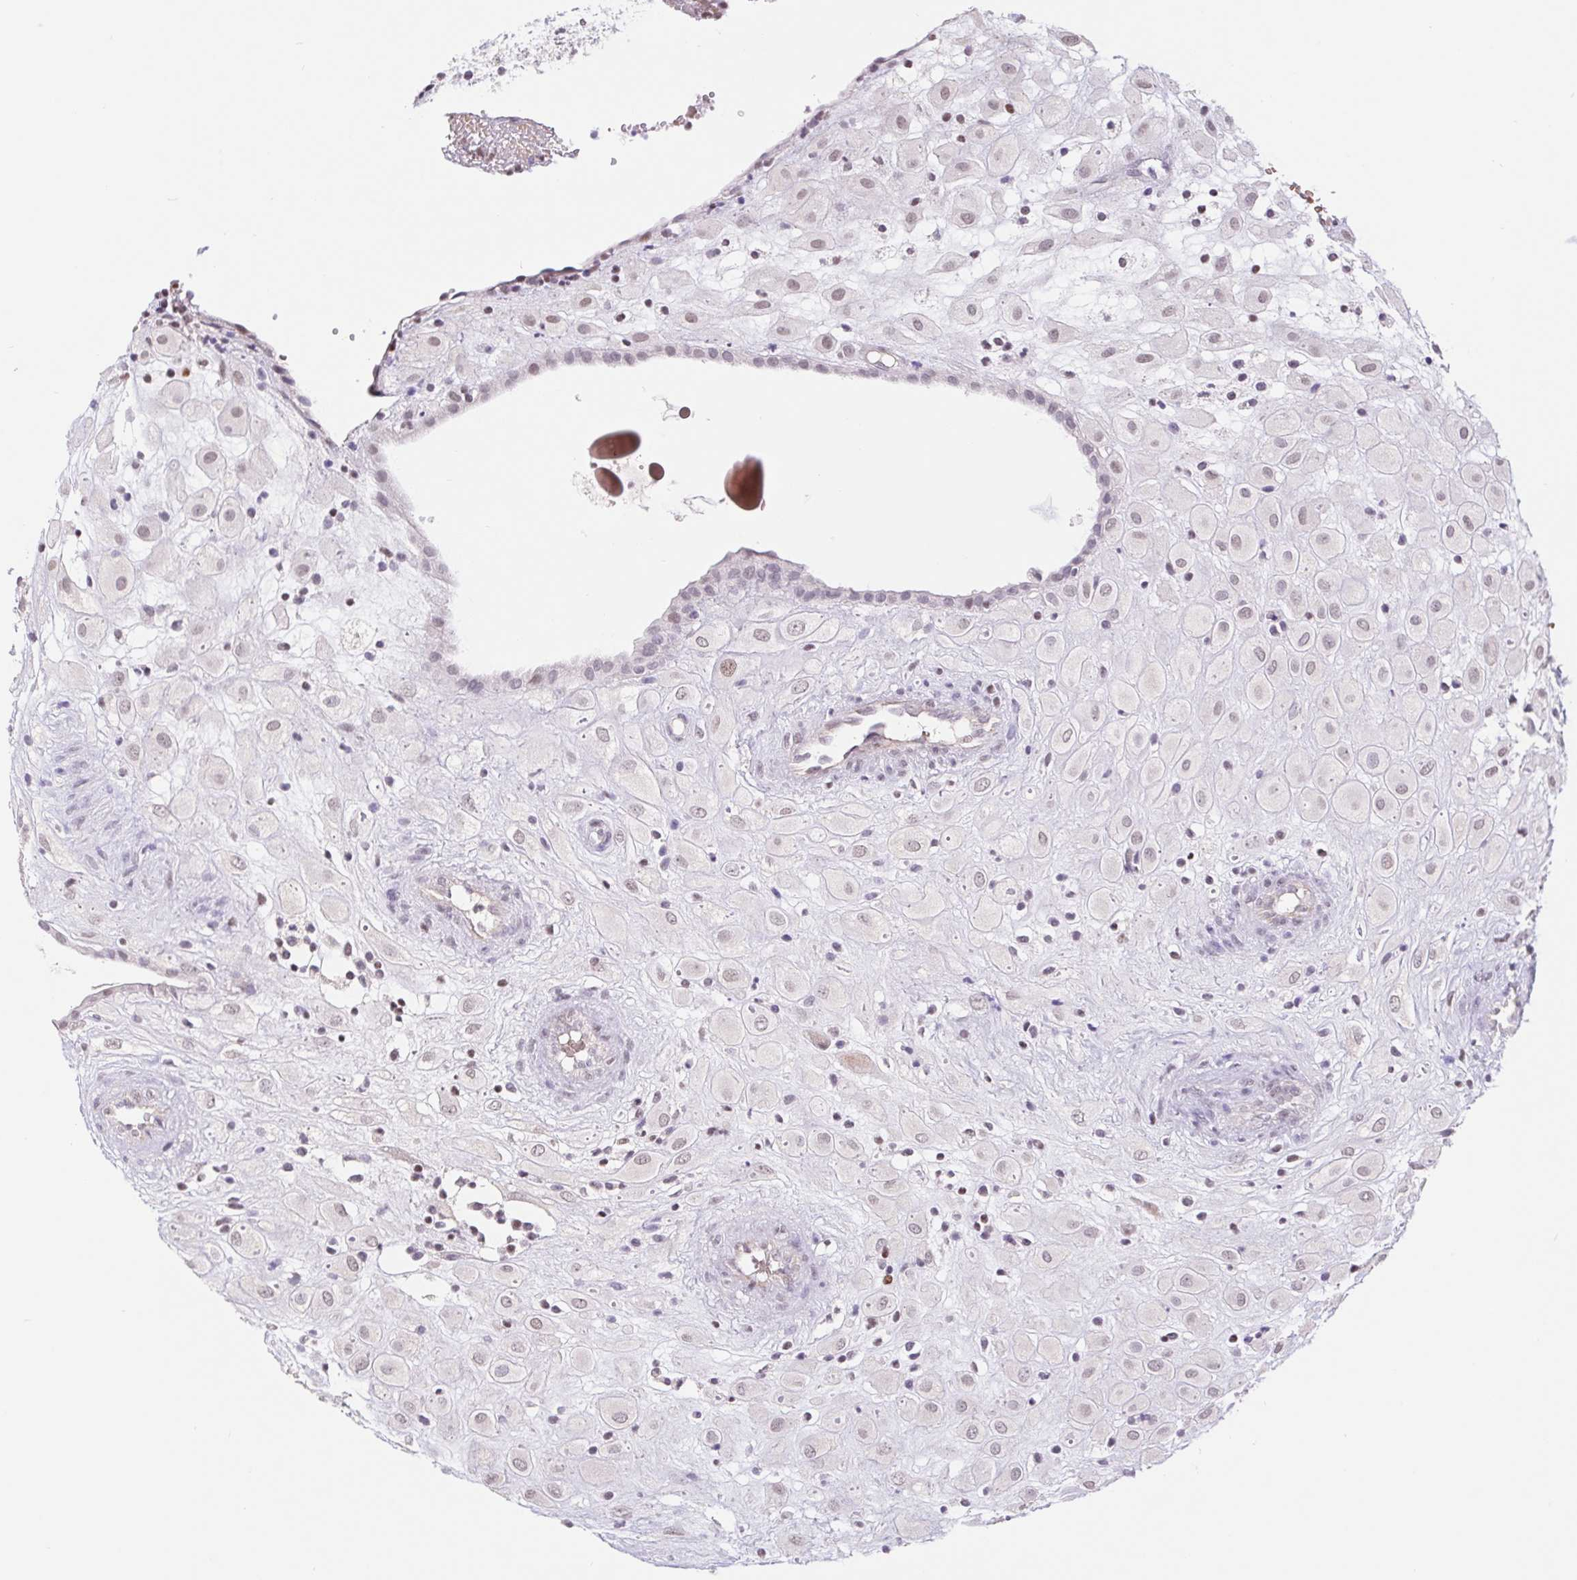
{"staining": {"intensity": "weak", "quantity": "<25%", "location": "nuclear"}, "tissue": "placenta", "cell_type": "Decidual cells", "image_type": "normal", "snomed": [{"axis": "morphology", "description": "Normal tissue, NOS"}, {"axis": "topography", "description": "Placenta"}], "caption": "Immunohistochemistry micrograph of unremarkable human placenta stained for a protein (brown), which demonstrates no staining in decidual cells. (Immunohistochemistry, brightfield microscopy, high magnification).", "gene": "TRERF1", "patient": {"sex": "female", "age": 24}}